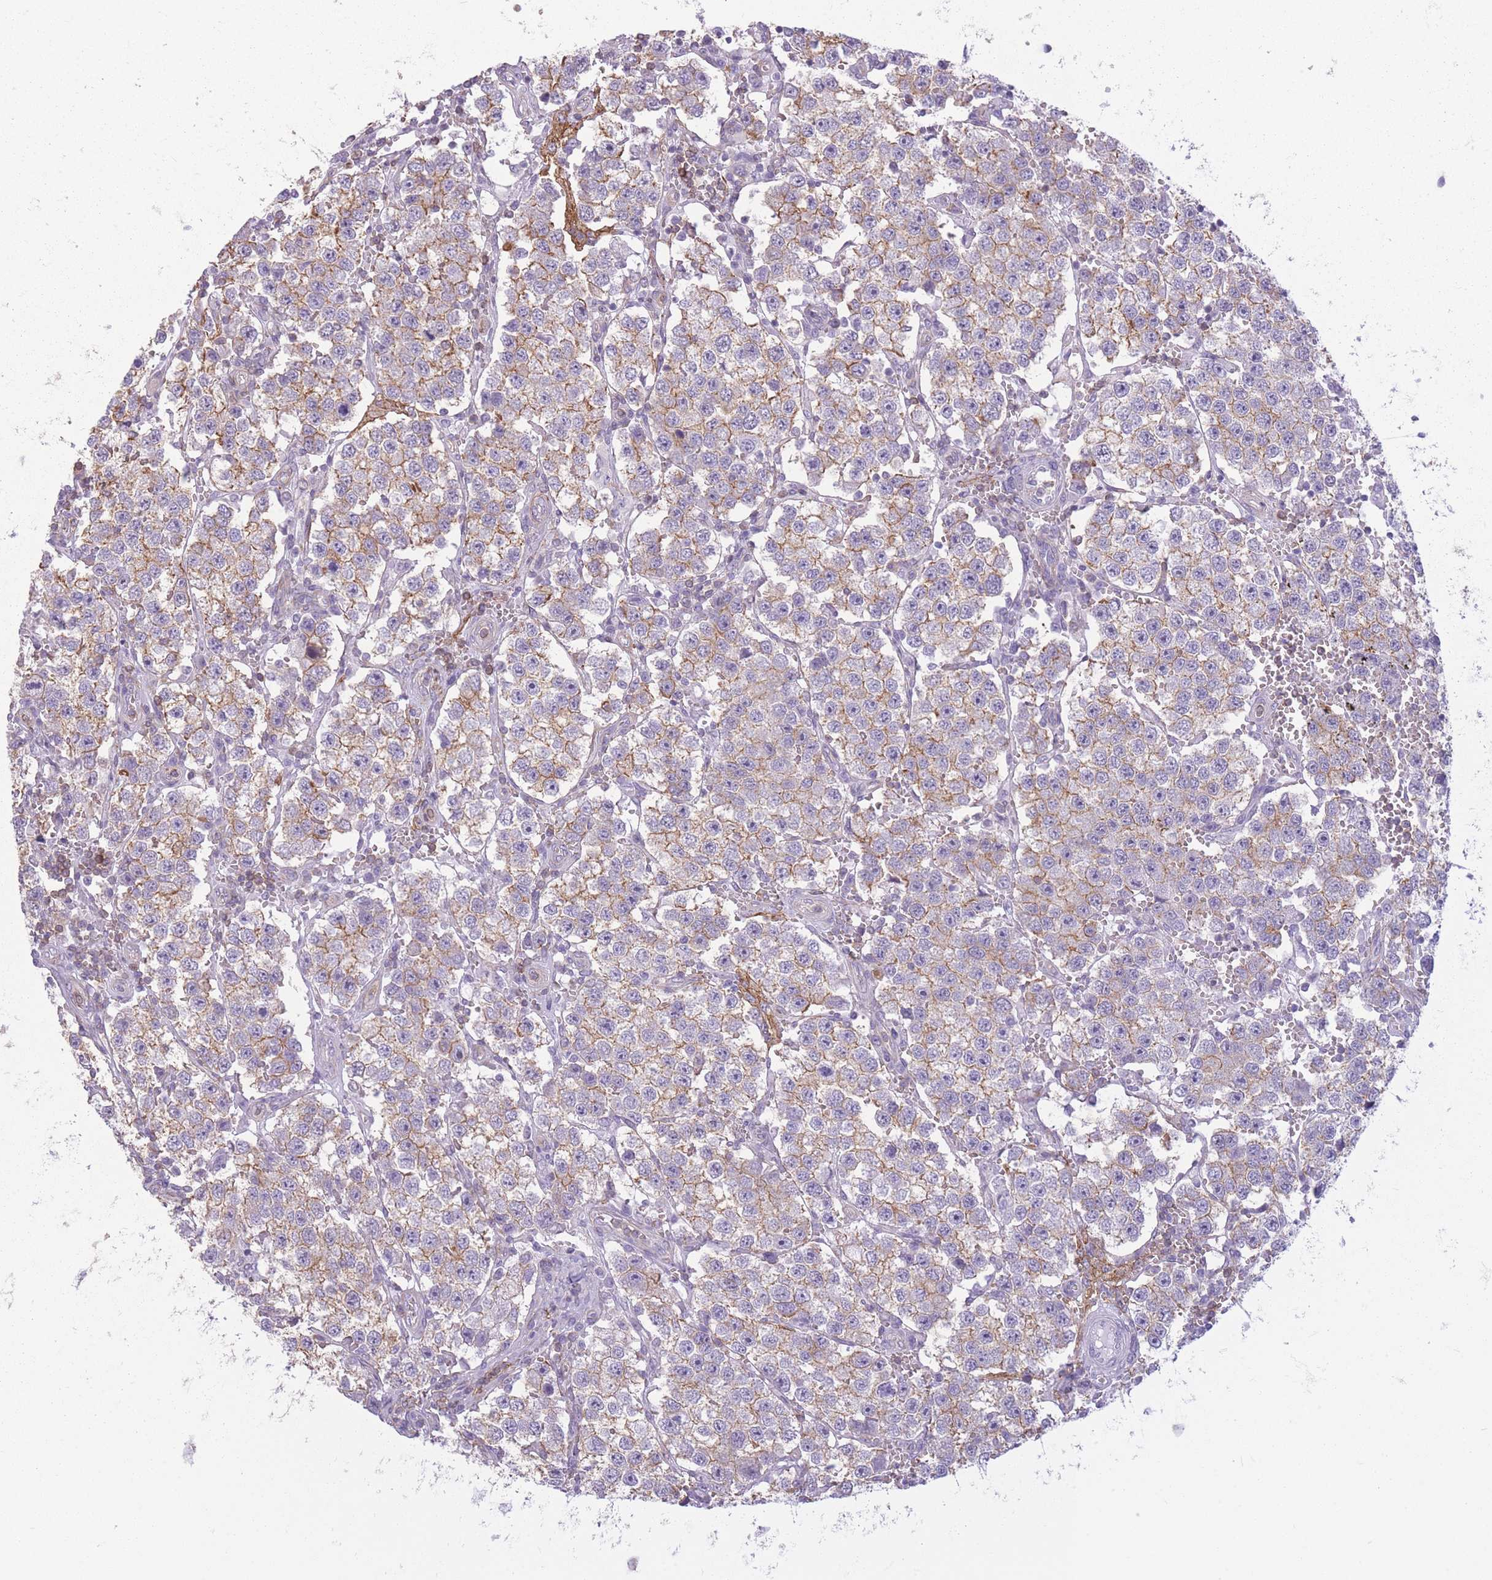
{"staining": {"intensity": "moderate", "quantity": "25%-75%", "location": "cytoplasmic/membranous"}, "tissue": "testis cancer", "cell_type": "Tumor cells", "image_type": "cancer", "snomed": [{"axis": "morphology", "description": "Seminoma, NOS"}, {"axis": "topography", "description": "Testis"}], "caption": "This image demonstrates testis cancer stained with IHC to label a protein in brown. The cytoplasmic/membranous of tumor cells show moderate positivity for the protein. Nuclei are counter-stained blue.", "gene": "ADD1", "patient": {"sex": "male", "age": 37}}